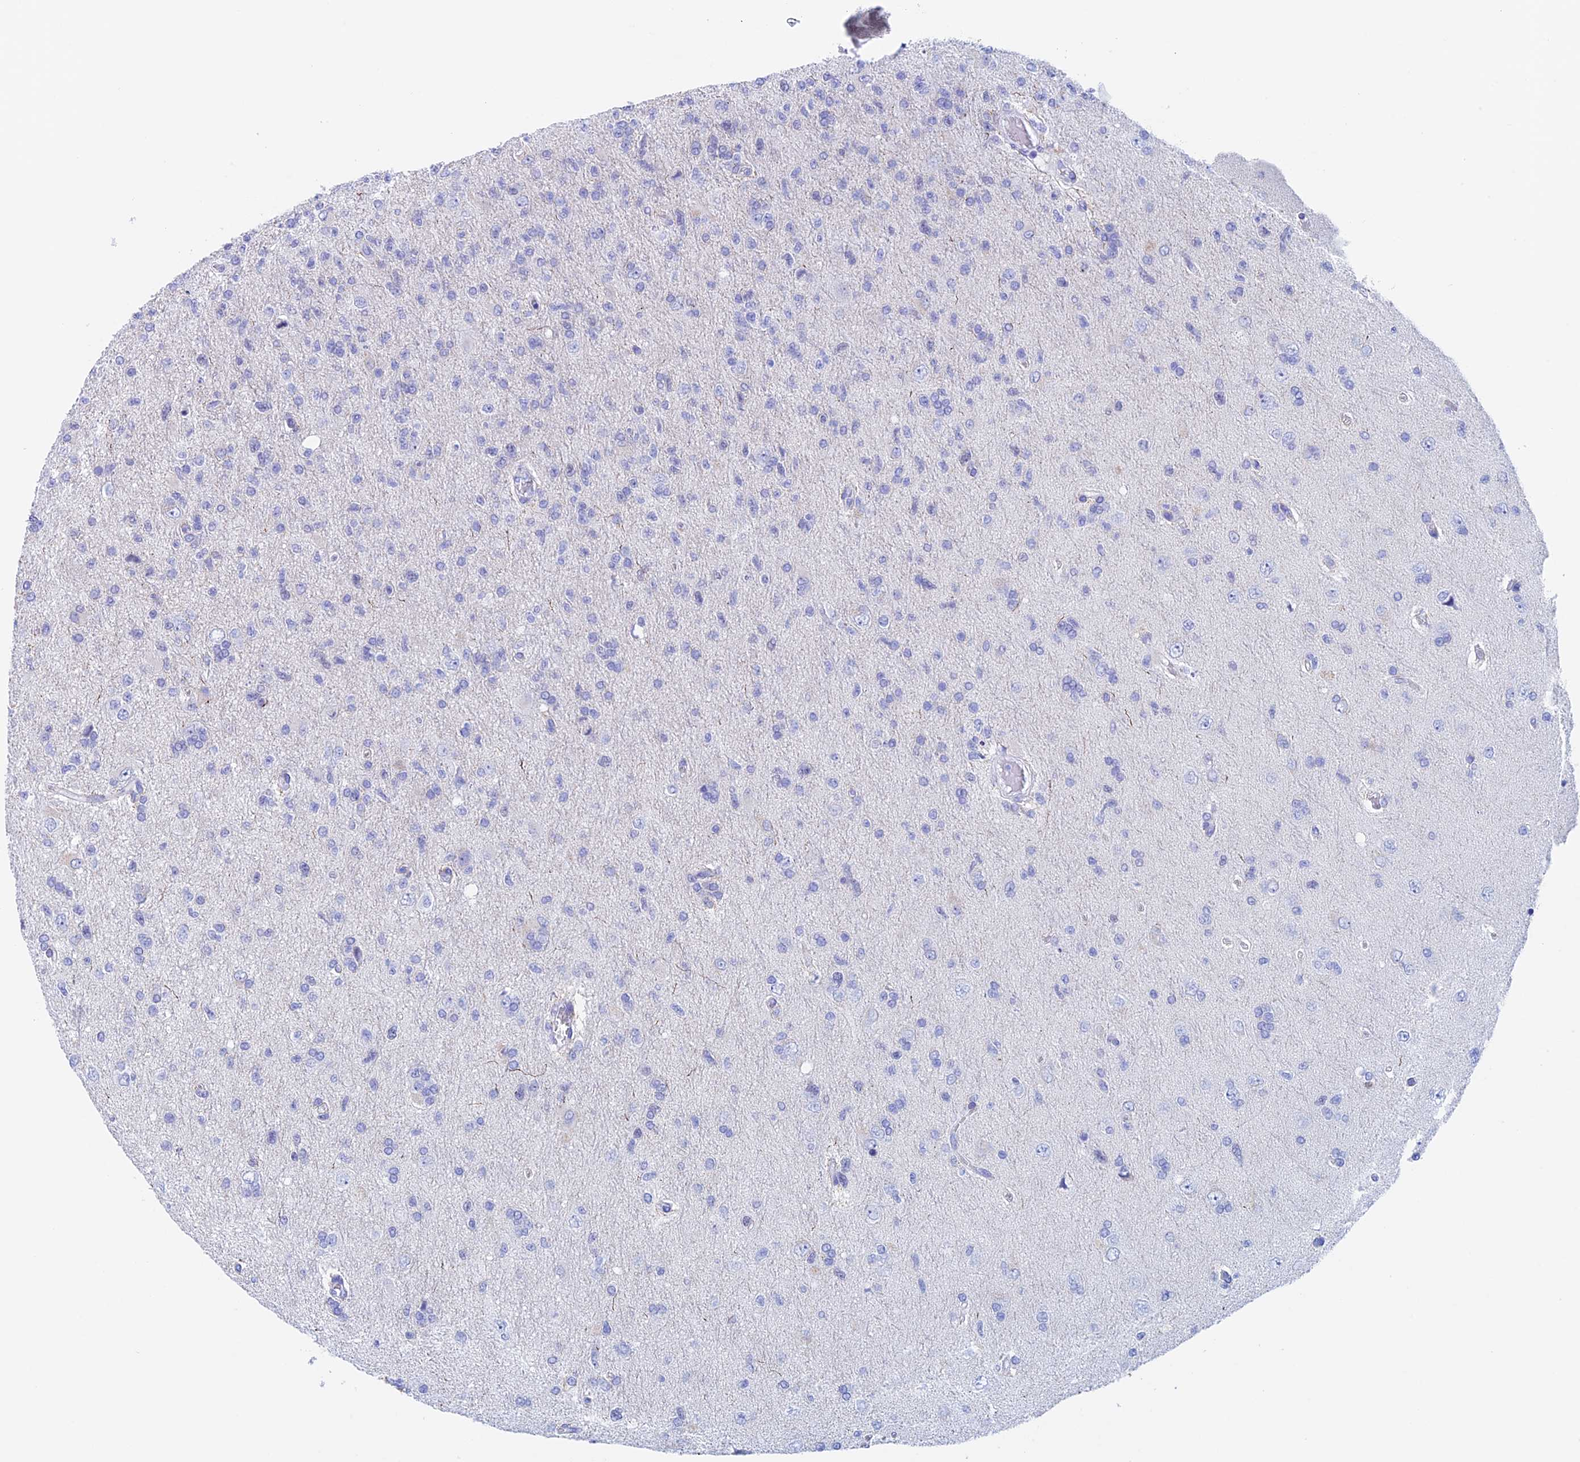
{"staining": {"intensity": "negative", "quantity": "none", "location": "none"}, "tissue": "glioma", "cell_type": "Tumor cells", "image_type": "cancer", "snomed": [{"axis": "morphology", "description": "Glioma, malignant, High grade"}, {"axis": "topography", "description": "Brain"}], "caption": "This is a micrograph of immunohistochemistry (IHC) staining of glioma, which shows no expression in tumor cells.", "gene": "PSMC3IP", "patient": {"sex": "male", "age": 56}}